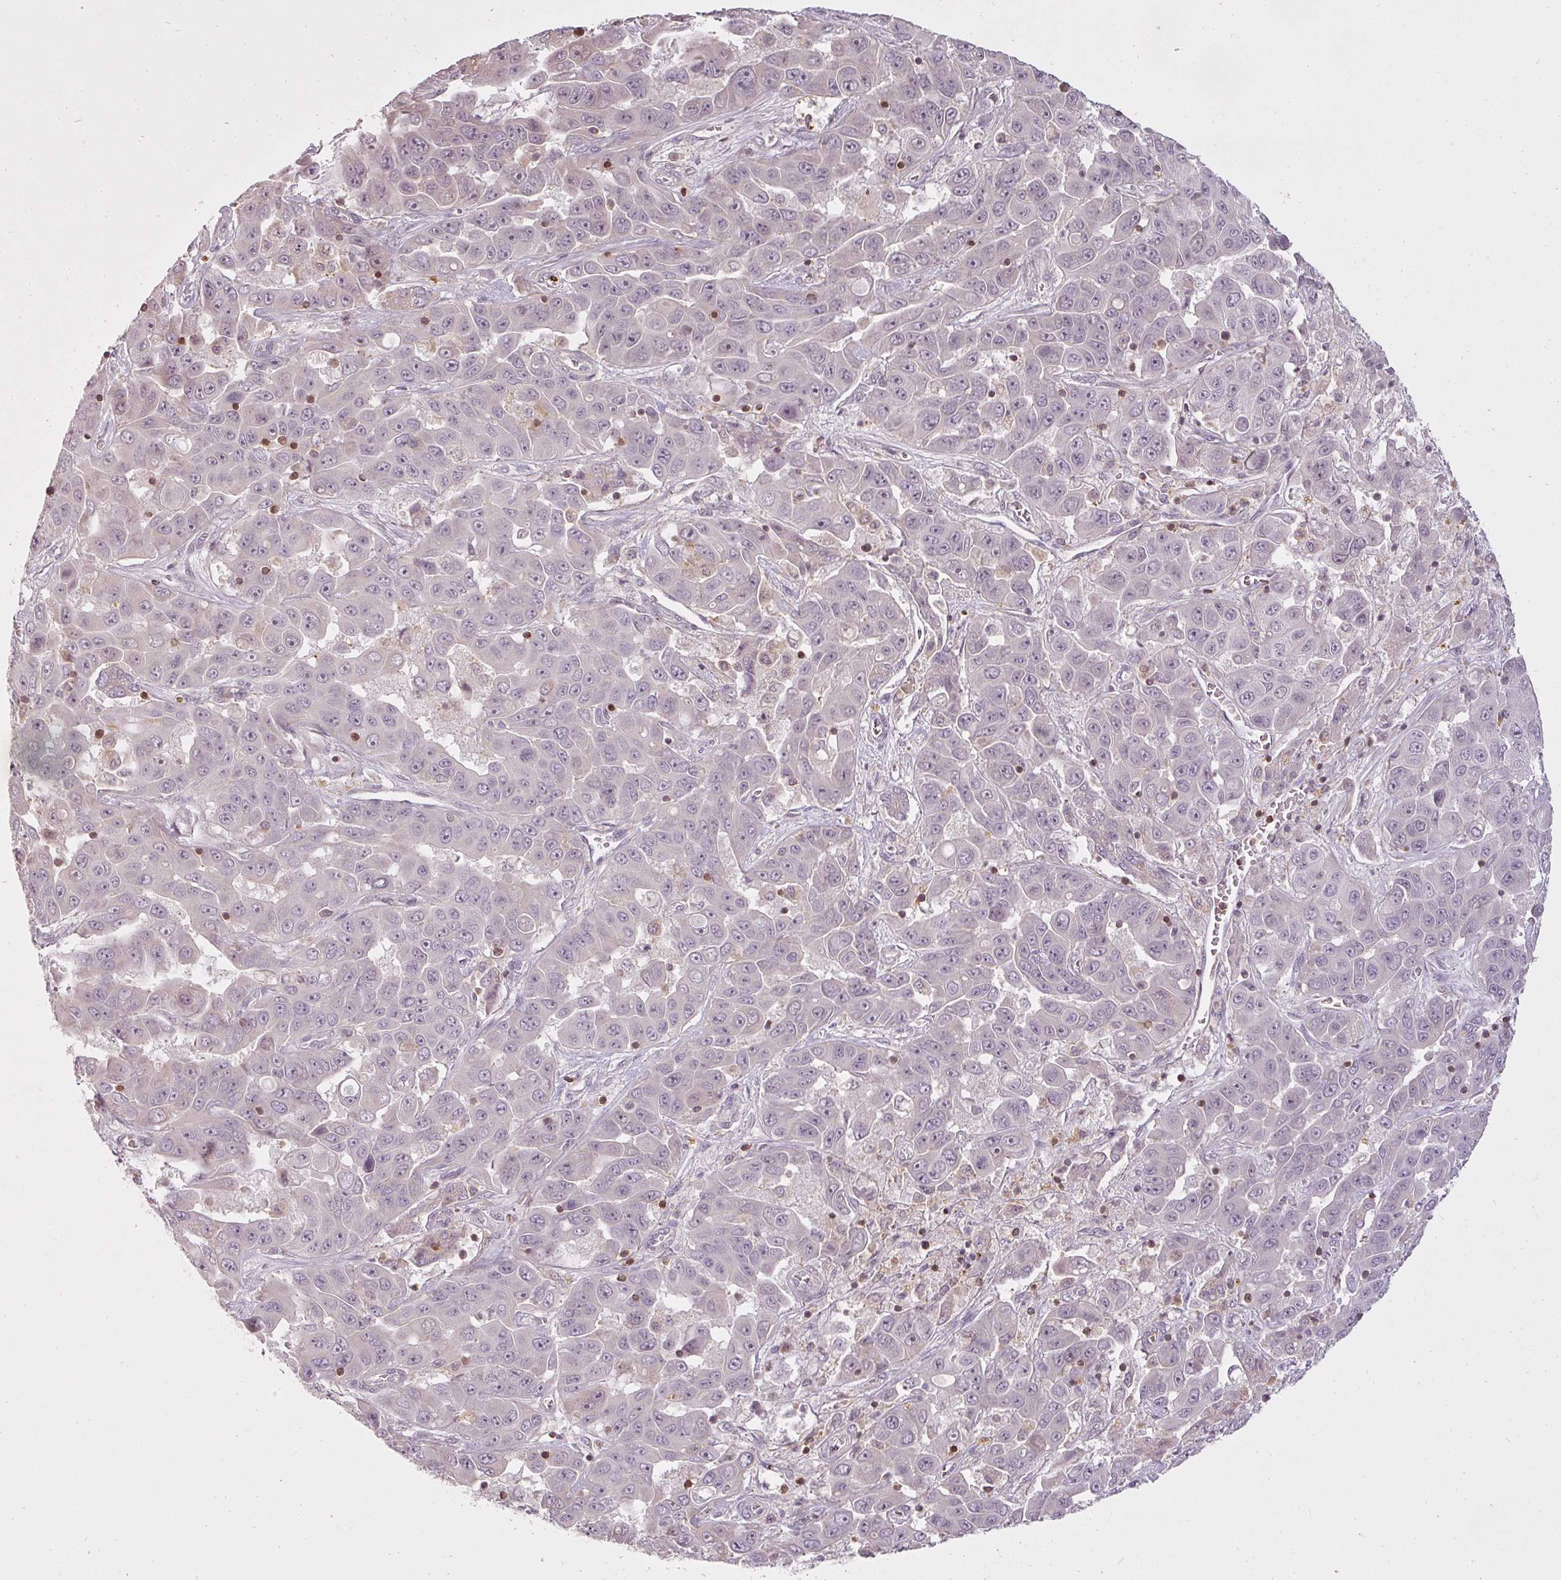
{"staining": {"intensity": "negative", "quantity": "none", "location": "none"}, "tissue": "liver cancer", "cell_type": "Tumor cells", "image_type": "cancer", "snomed": [{"axis": "morphology", "description": "Cholangiocarcinoma"}, {"axis": "topography", "description": "Liver"}], "caption": "Liver cholangiocarcinoma was stained to show a protein in brown. There is no significant expression in tumor cells.", "gene": "STK4", "patient": {"sex": "female", "age": 52}}